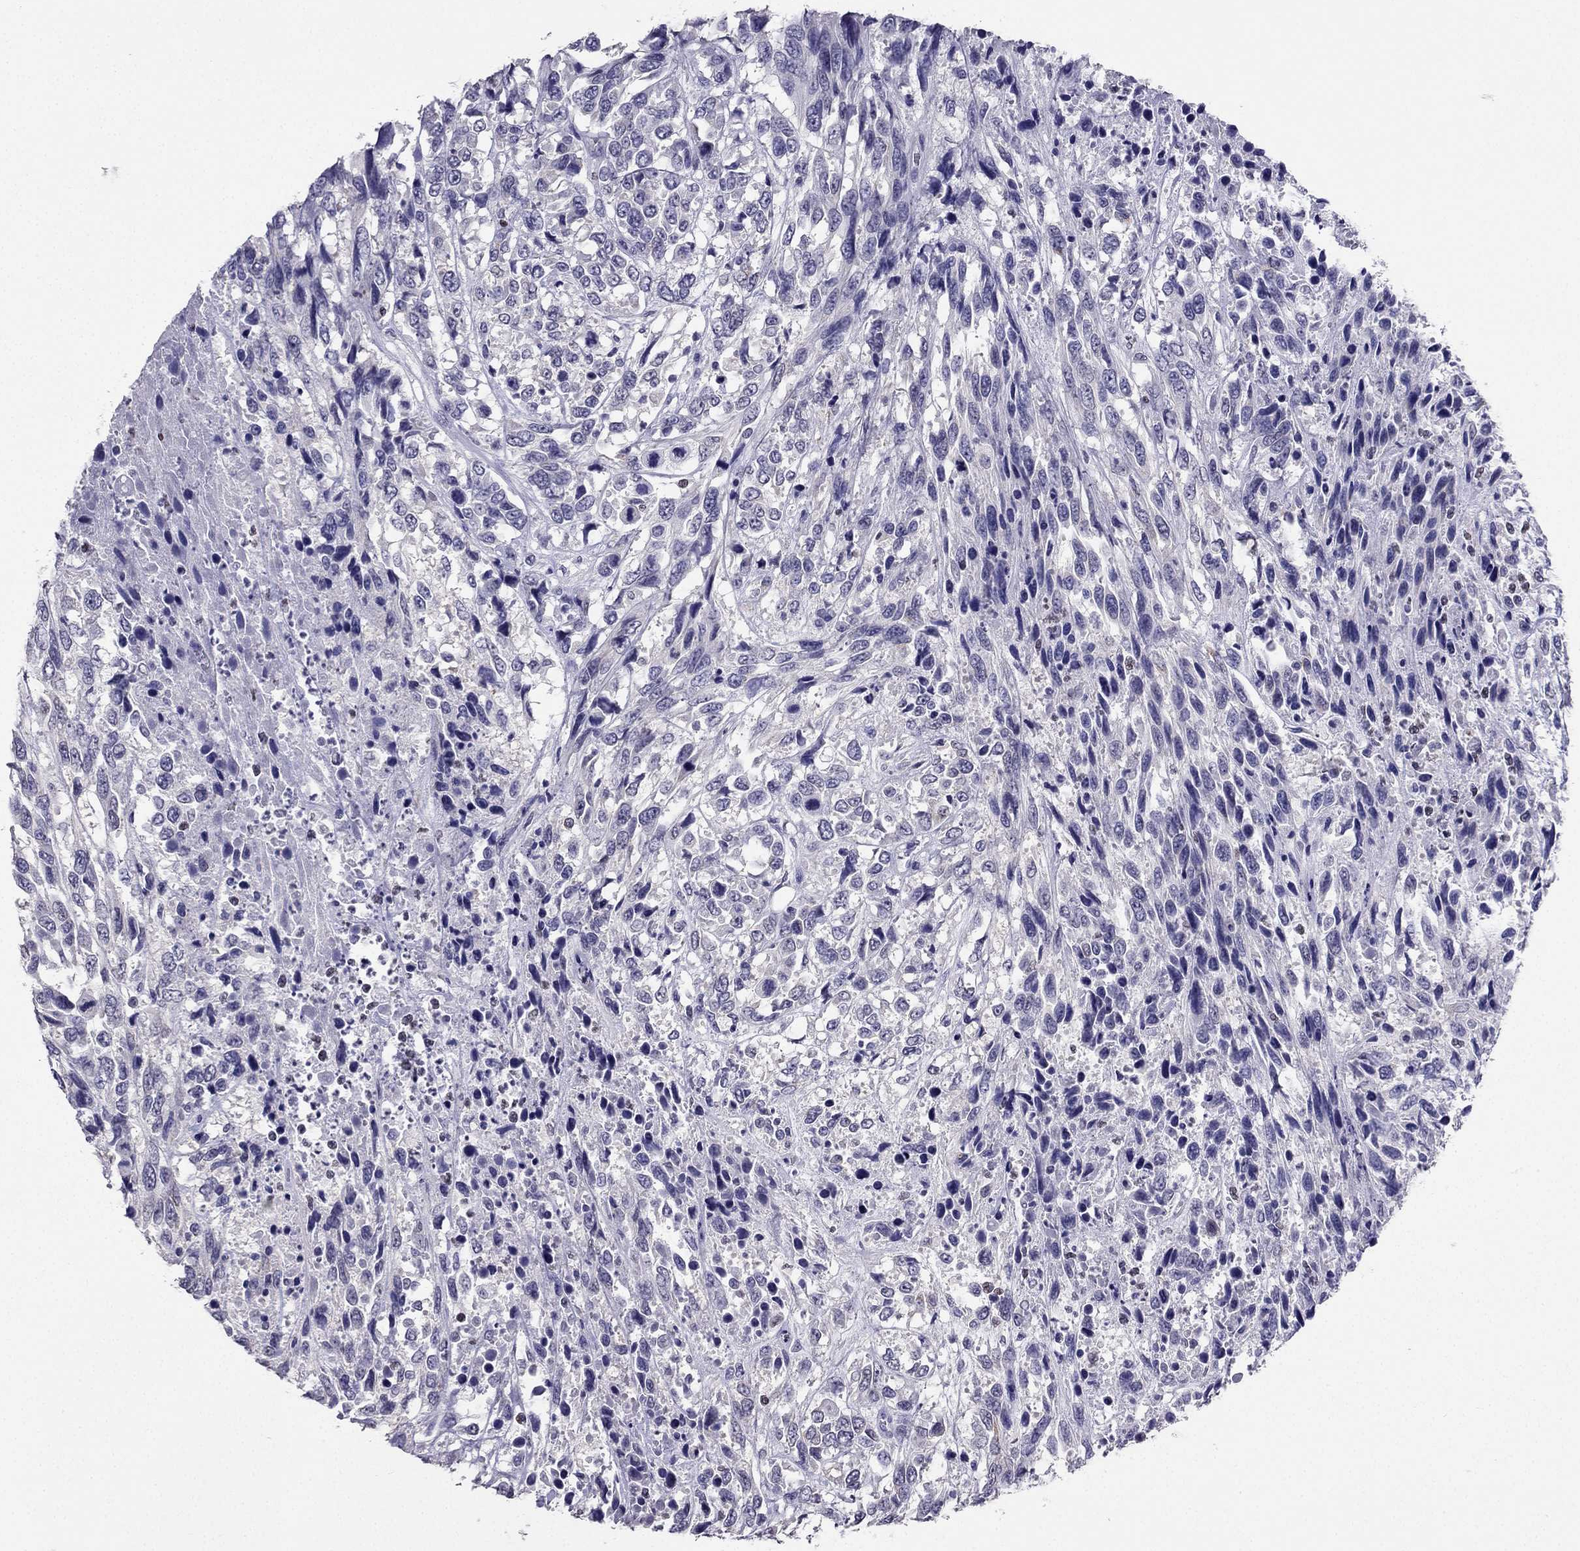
{"staining": {"intensity": "negative", "quantity": "none", "location": "none"}, "tissue": "urothelial cancer", "cell_type": "Tumor cells", "image_type": "cancer", "snomed": [{"axis": "morphology", "description": "Urothelial carcinoma, High grade"}, {"axis": "topography", "description": "Urinary bladder"}], "caption": "Protein analysis of urothelial carcinoma (high-grade) exhibits no significant positivity in tumor cells.", "gene": "ARID3A", "patient": {"sex": "female", "age": 70}}